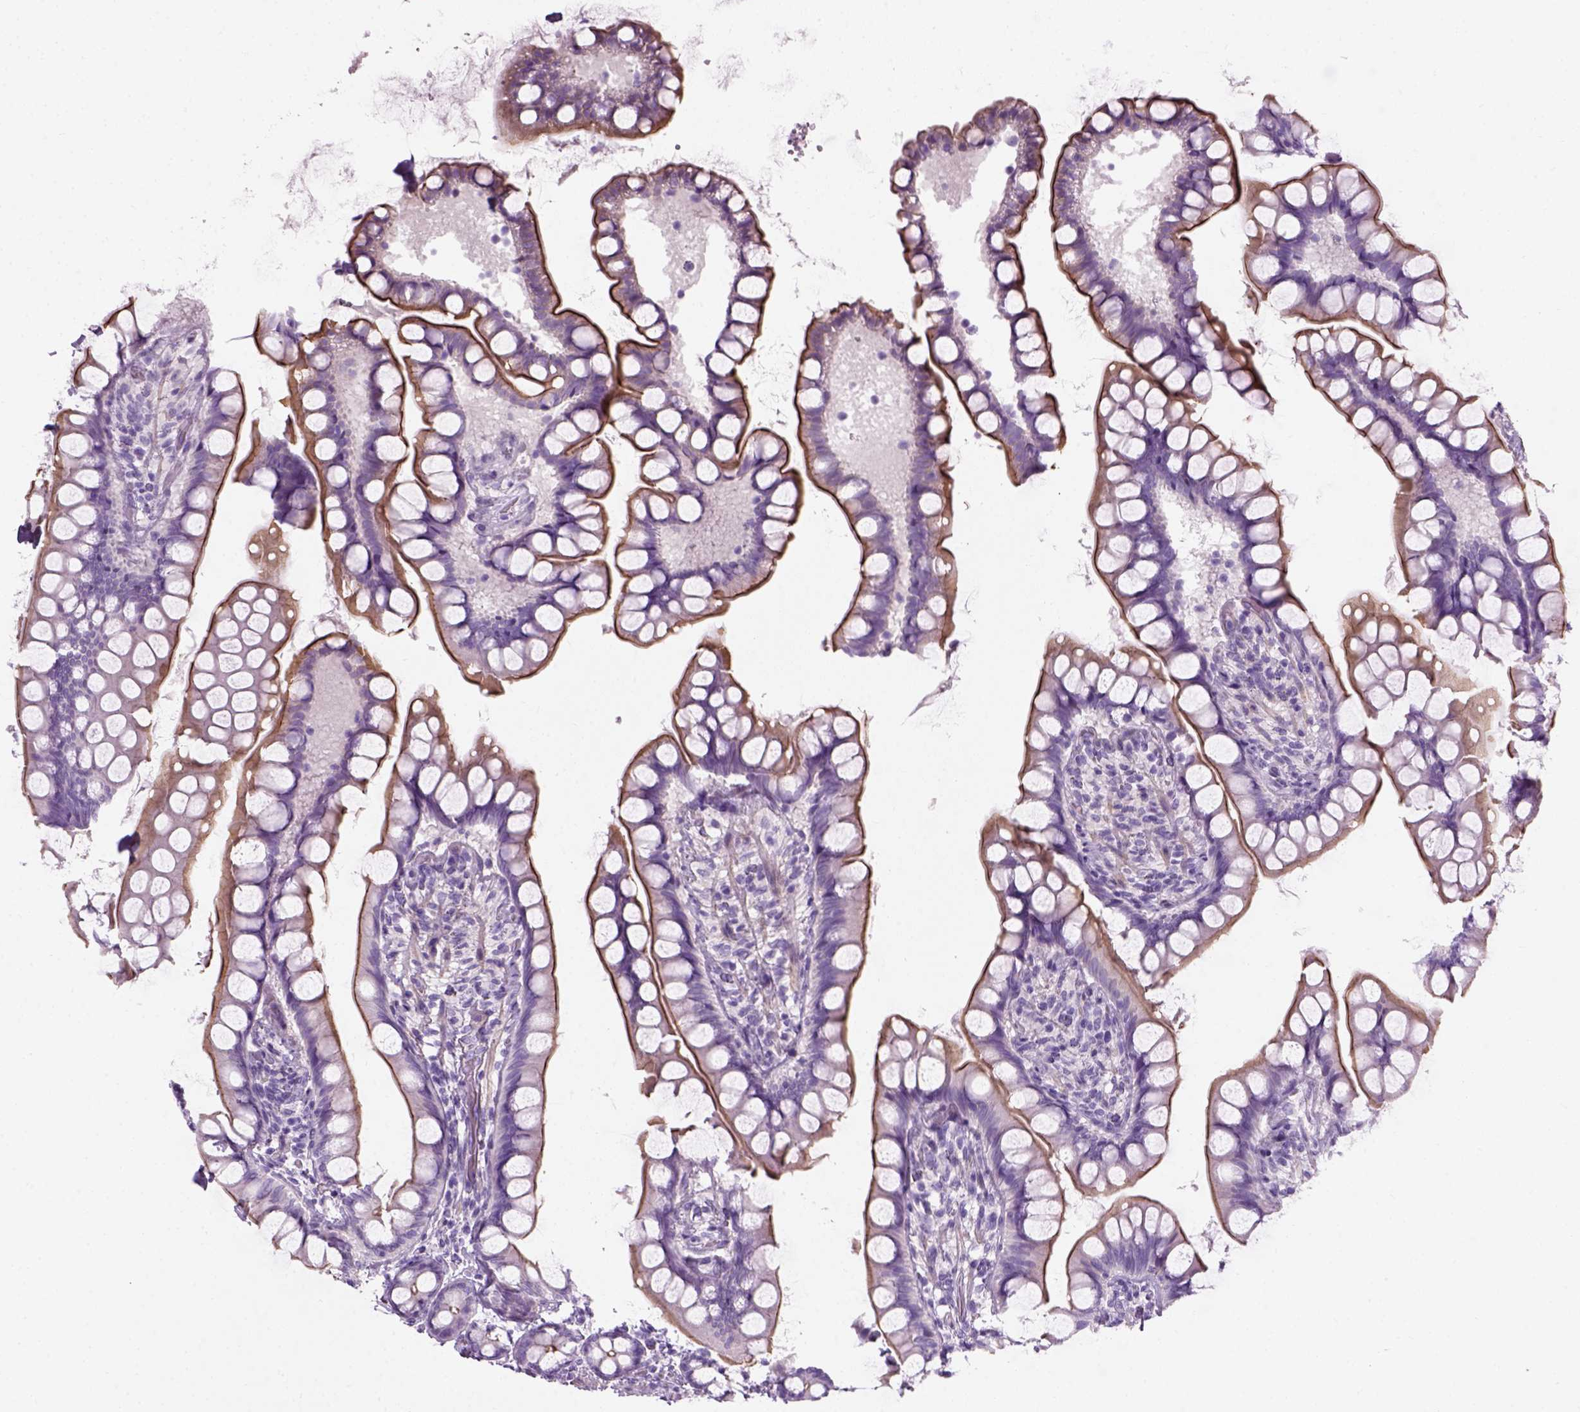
{"staining": {"intensity": "moderate", "quantity": "25%-75%", "location": "cytoplasmic/membranous"}, "tissue": "small intestine", "cell_type": "Glandular cells", "image_type": "normal", "snomed": [{"axis": "morphology", "description": "Normal tissue, NOS"}, {"axis": "topography", "description": "Small intestine"}], "caption": "Protein positivity by immunohistochemistry (IHC) shows moderate cytoplasmic/membranous expression in approximately 25%-75% of glandular cells in benign small intestine.", "gene": "FAM161A", "patient": {"sex": "male", "age": 70}}